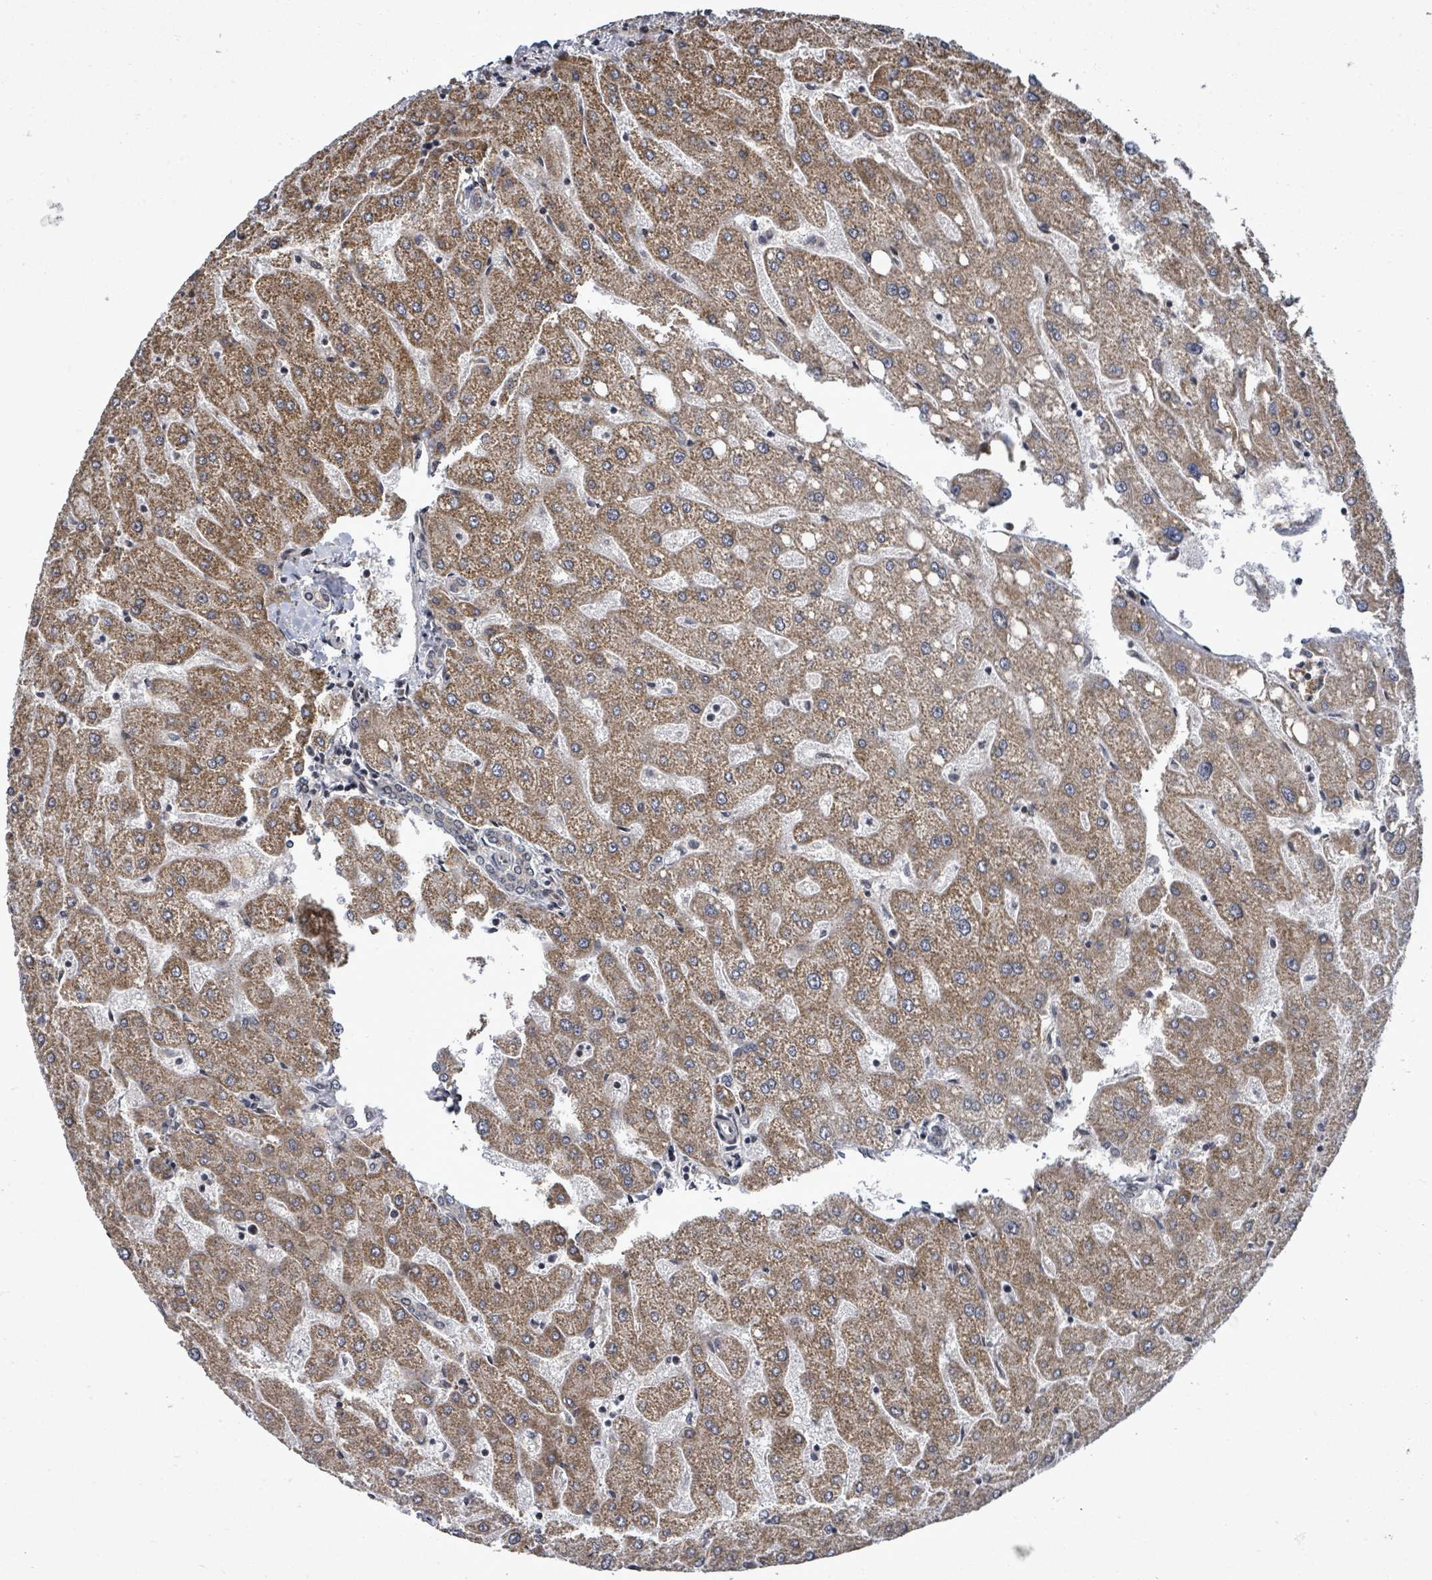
{"staining": {"intensity": "negative", "quantity": "none", "location": "none"}, "tissue": "liver", "cell_type": "Cholangiocytes", "image_type": "normal", "snomed": [{"axis": "morphology", "description": "Normal tissue, NOS"}, {"axis": "topography", "description": "Liver"}], "caption": "The photomicrograph reveals no staining of cholangiocytes in normal liver.", "gene": "KRTAP27", "patient": {"sex": "male", "age": 67}}